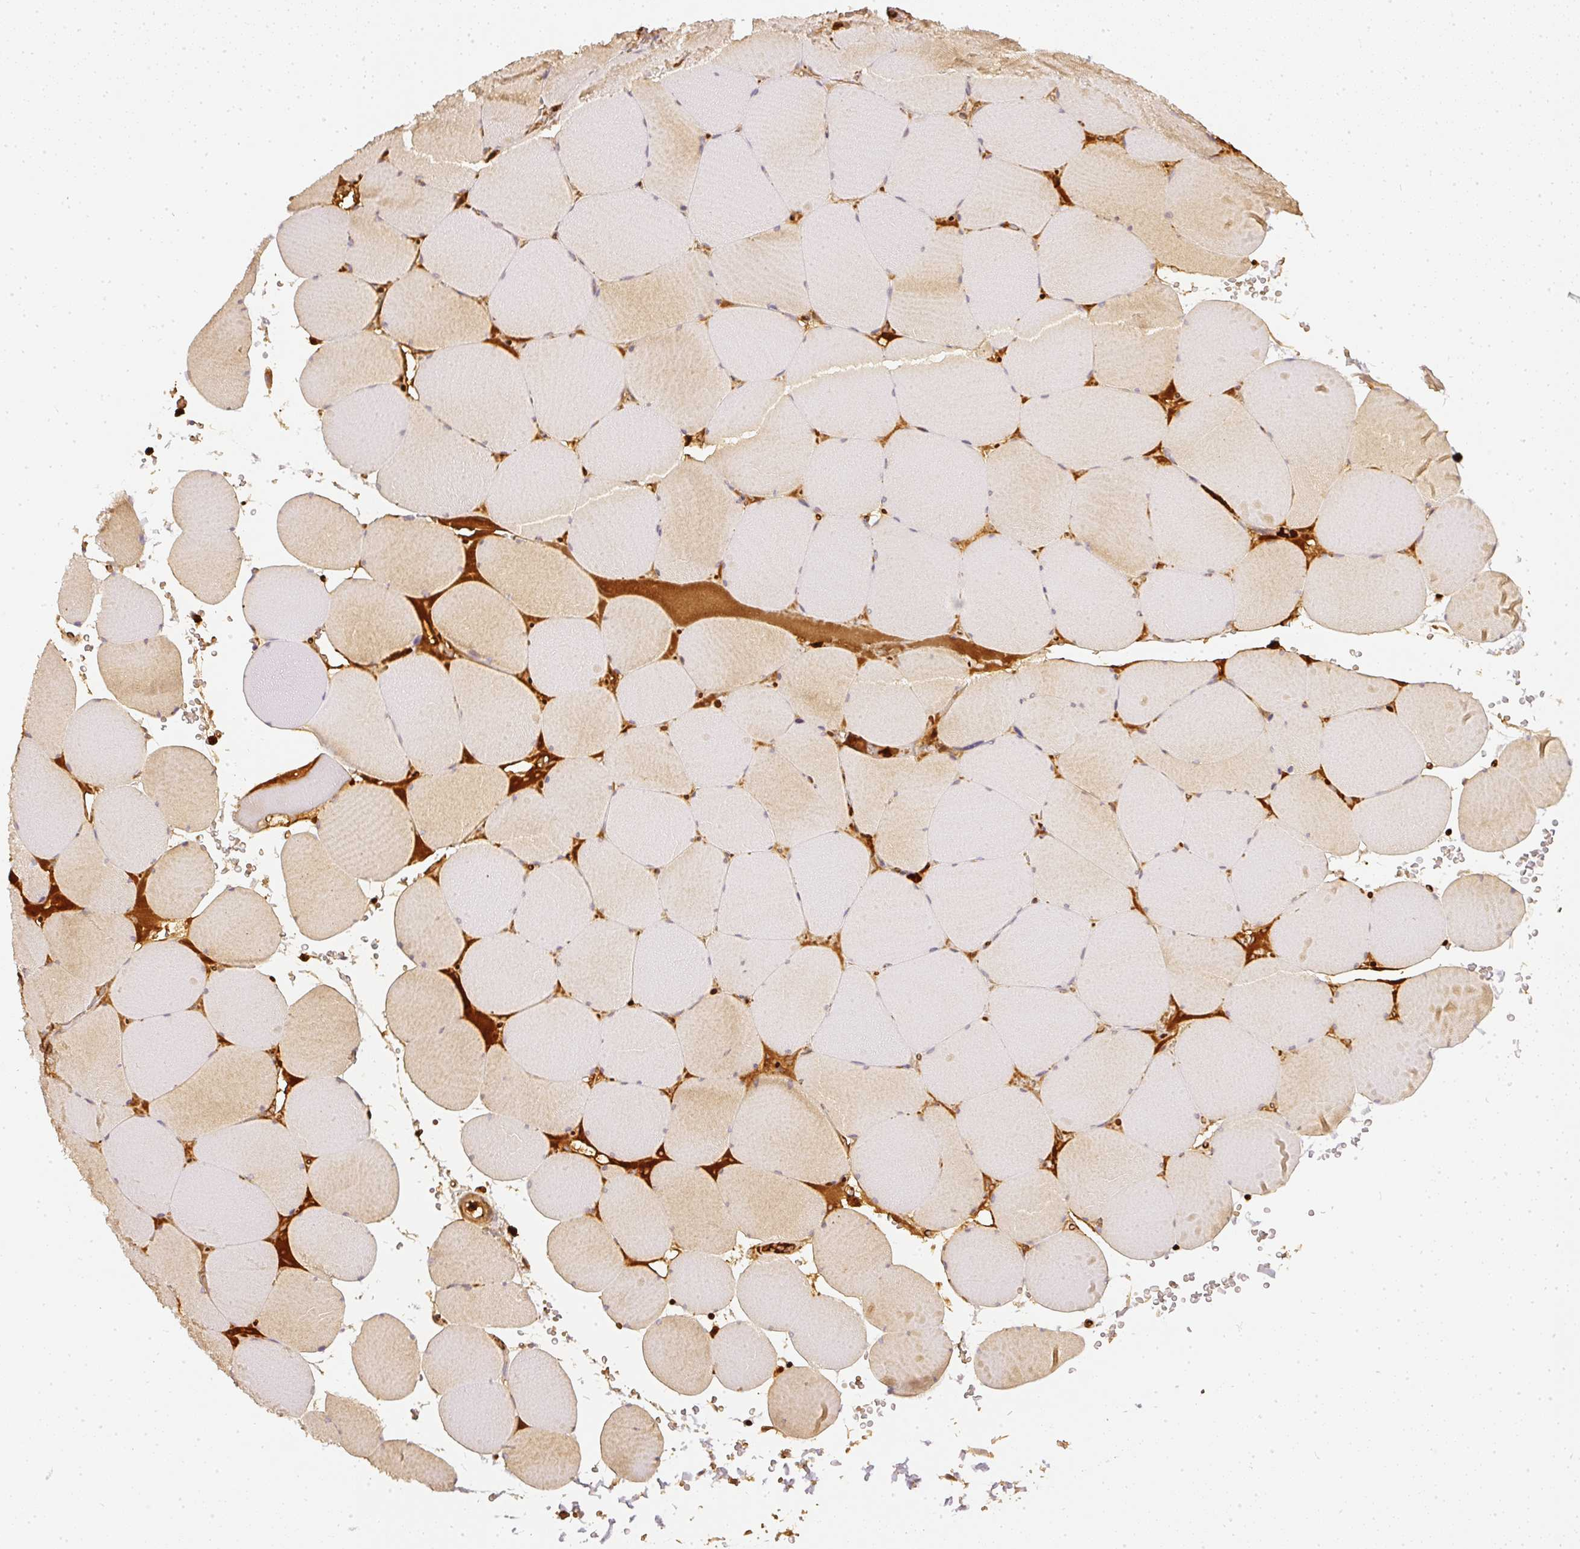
{"staining": {"intensity": "moderate", "quantity": ">75%", "location": "cytoplasmic/membranous"}, "tissue": "skeletal muscle", "cell_type": "Myocytes", "image_type": "normal", "snomed": [{"axis": "morphology", "description": "Normal tissue, NOS"}, {"axis": "topography", "description": "Skeletal muscle"}, {"axis": "topography", "description": "Head-Neck"}], "caption": "Immunohistochemical staining of unremarkable skeletal muscle displays medium levels of moderate cytoplasmic/membranous expression in about >75% of myocytes.", "gene": "PFN1", "patient": {"sex": "male", "age": 66}}